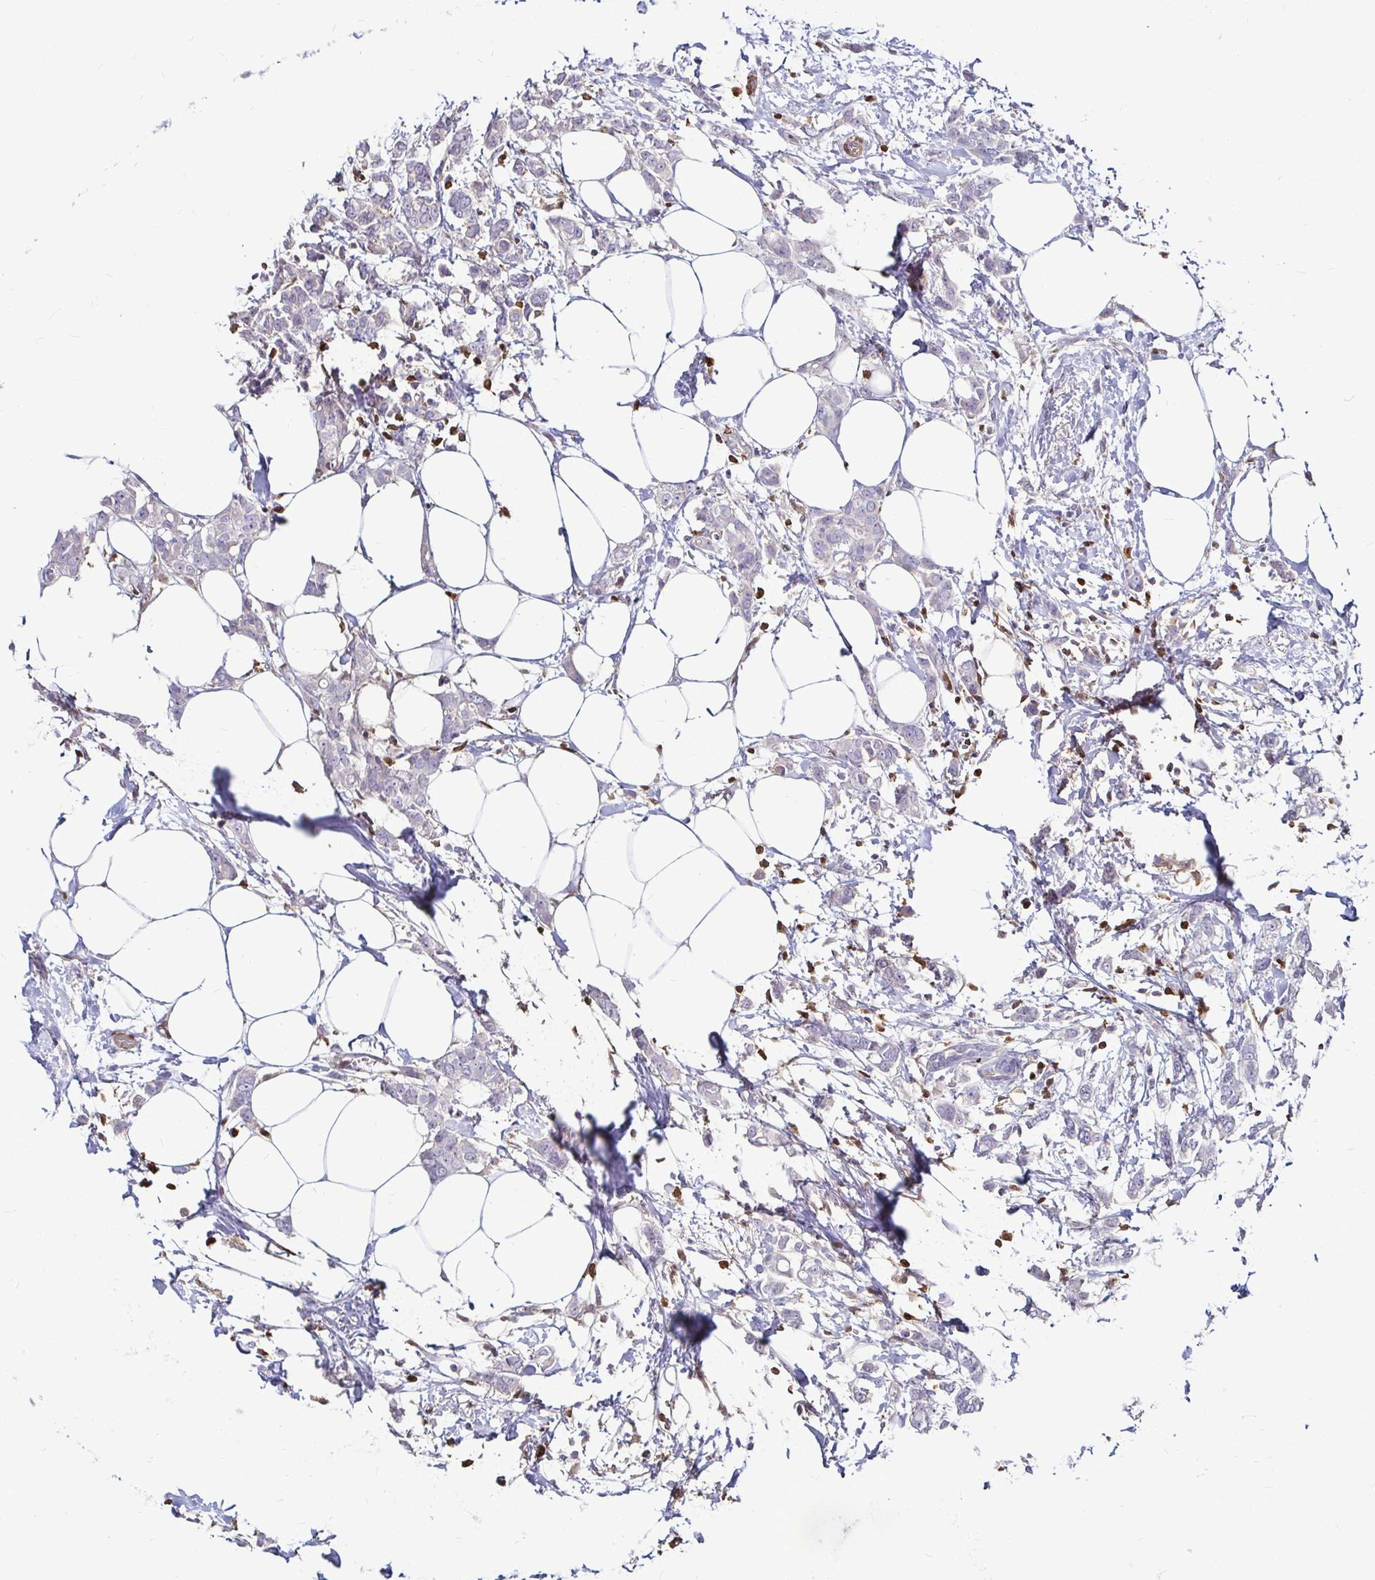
{"staining": {"intensity": "negative", "quantity": "none", "location": "none"}, "tissue": "breast cancer", "cell_type": "Tumor cells", "image_type": "cancer", "snomed": [{"axis": "morphology", "description": "Duct carcinoma"}, {"axis": "topography", "description": "Breast"}], "caption": "A high-resolution micrograph shows immunohistochemistry (IHC) staining of invasive ductal carcinoma (breast), which exhibits no significant staining in tumor cells.", "gene": "ZFP1", "patient": {"sex": "female", "age": 40}}